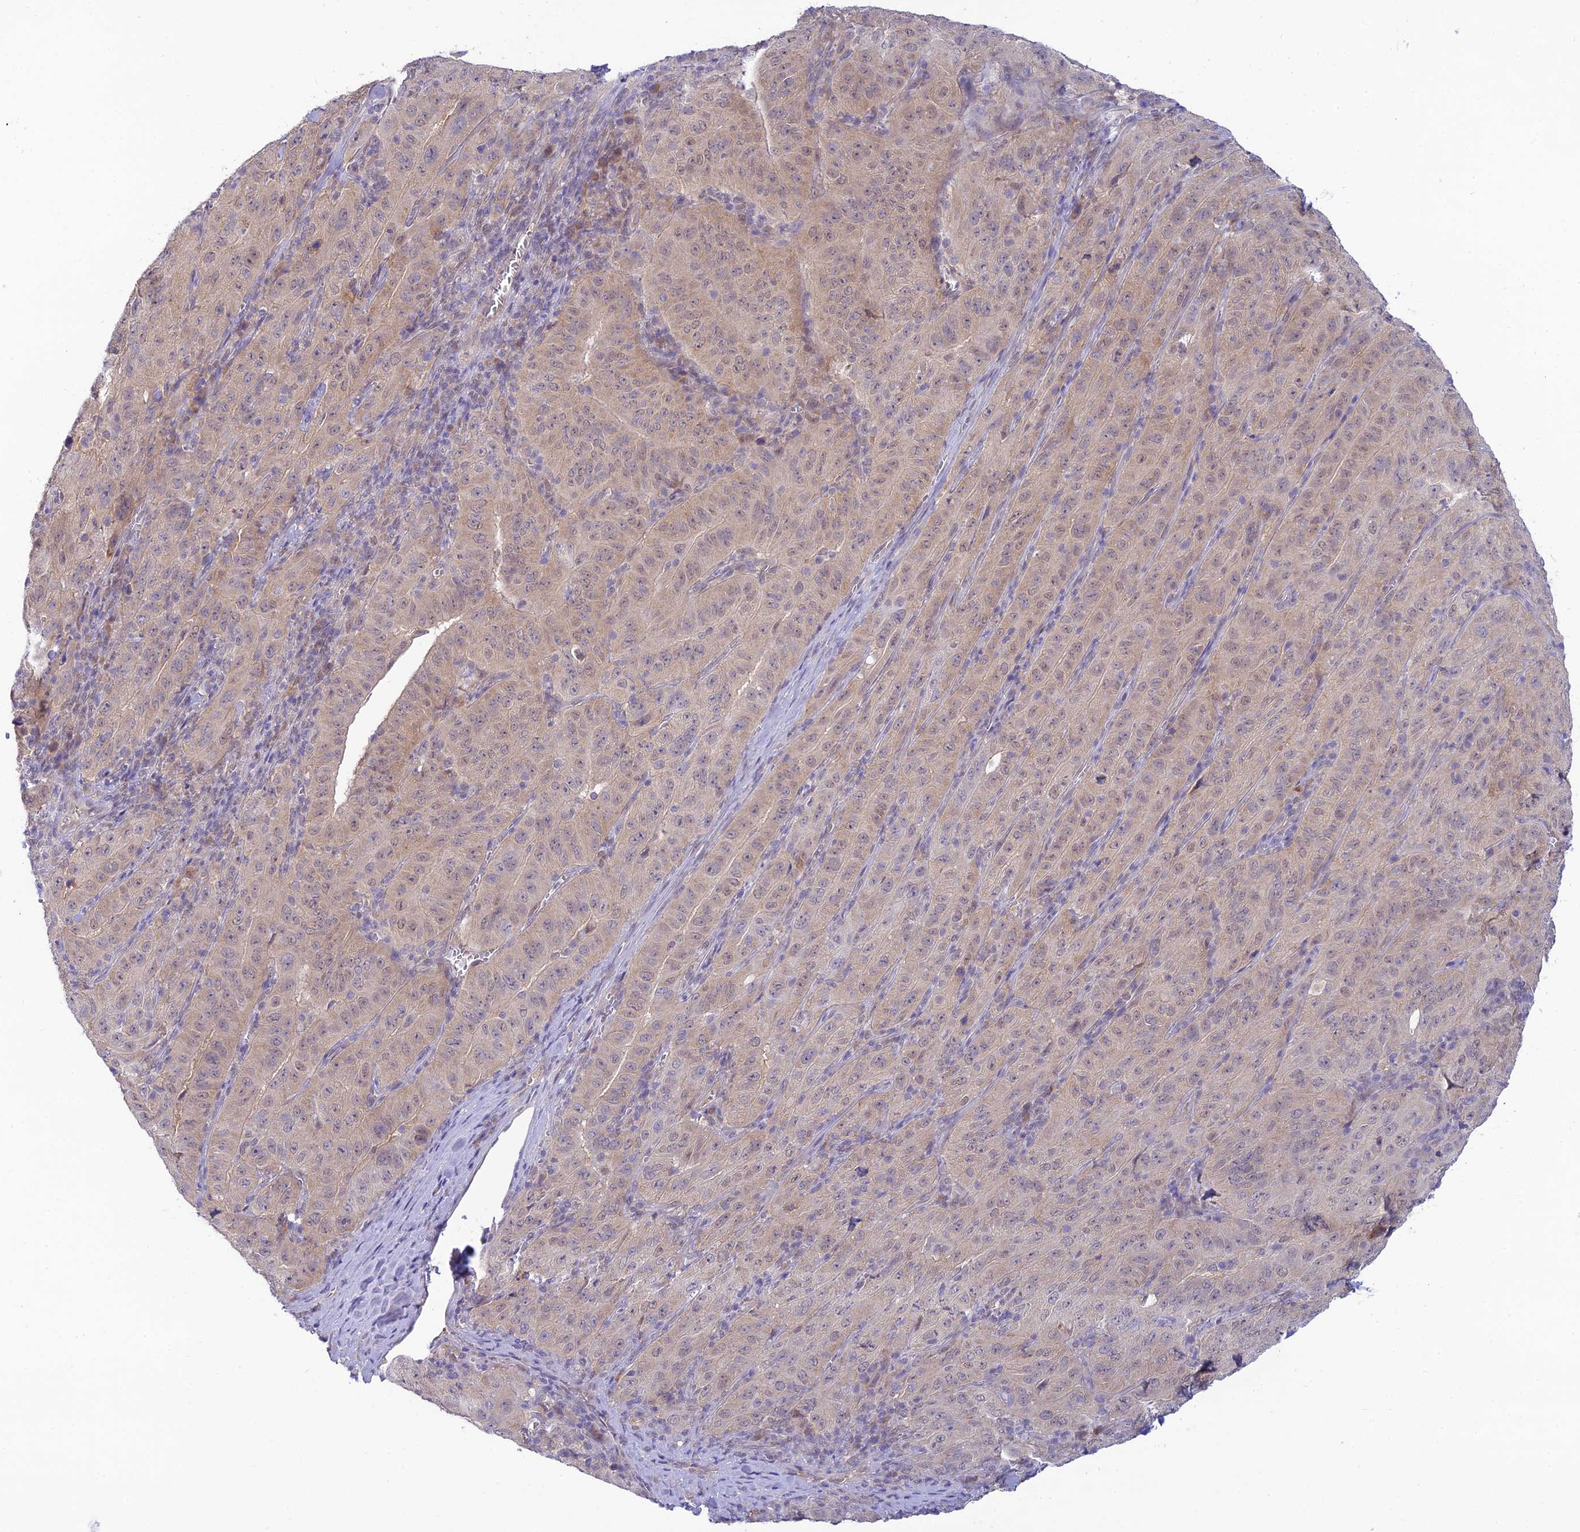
{"staining": {"intensity": "negative", "quantity": "none", "location": "none"}, "tissue": "pancreatic cancer", "cell_type": "Tumor cells", "image_type": "cancer", "snomed": [{"axis": "morphology", "description": "Adenocarcinoma, NOS"}, {"axis": "topography", "description": "Pancreas"}], "caption": "IHC of pancreatic cancer displays no staining in tumor cells.", "gene": "SKIC8", "patient": {"sex": "male", "age": 63}}